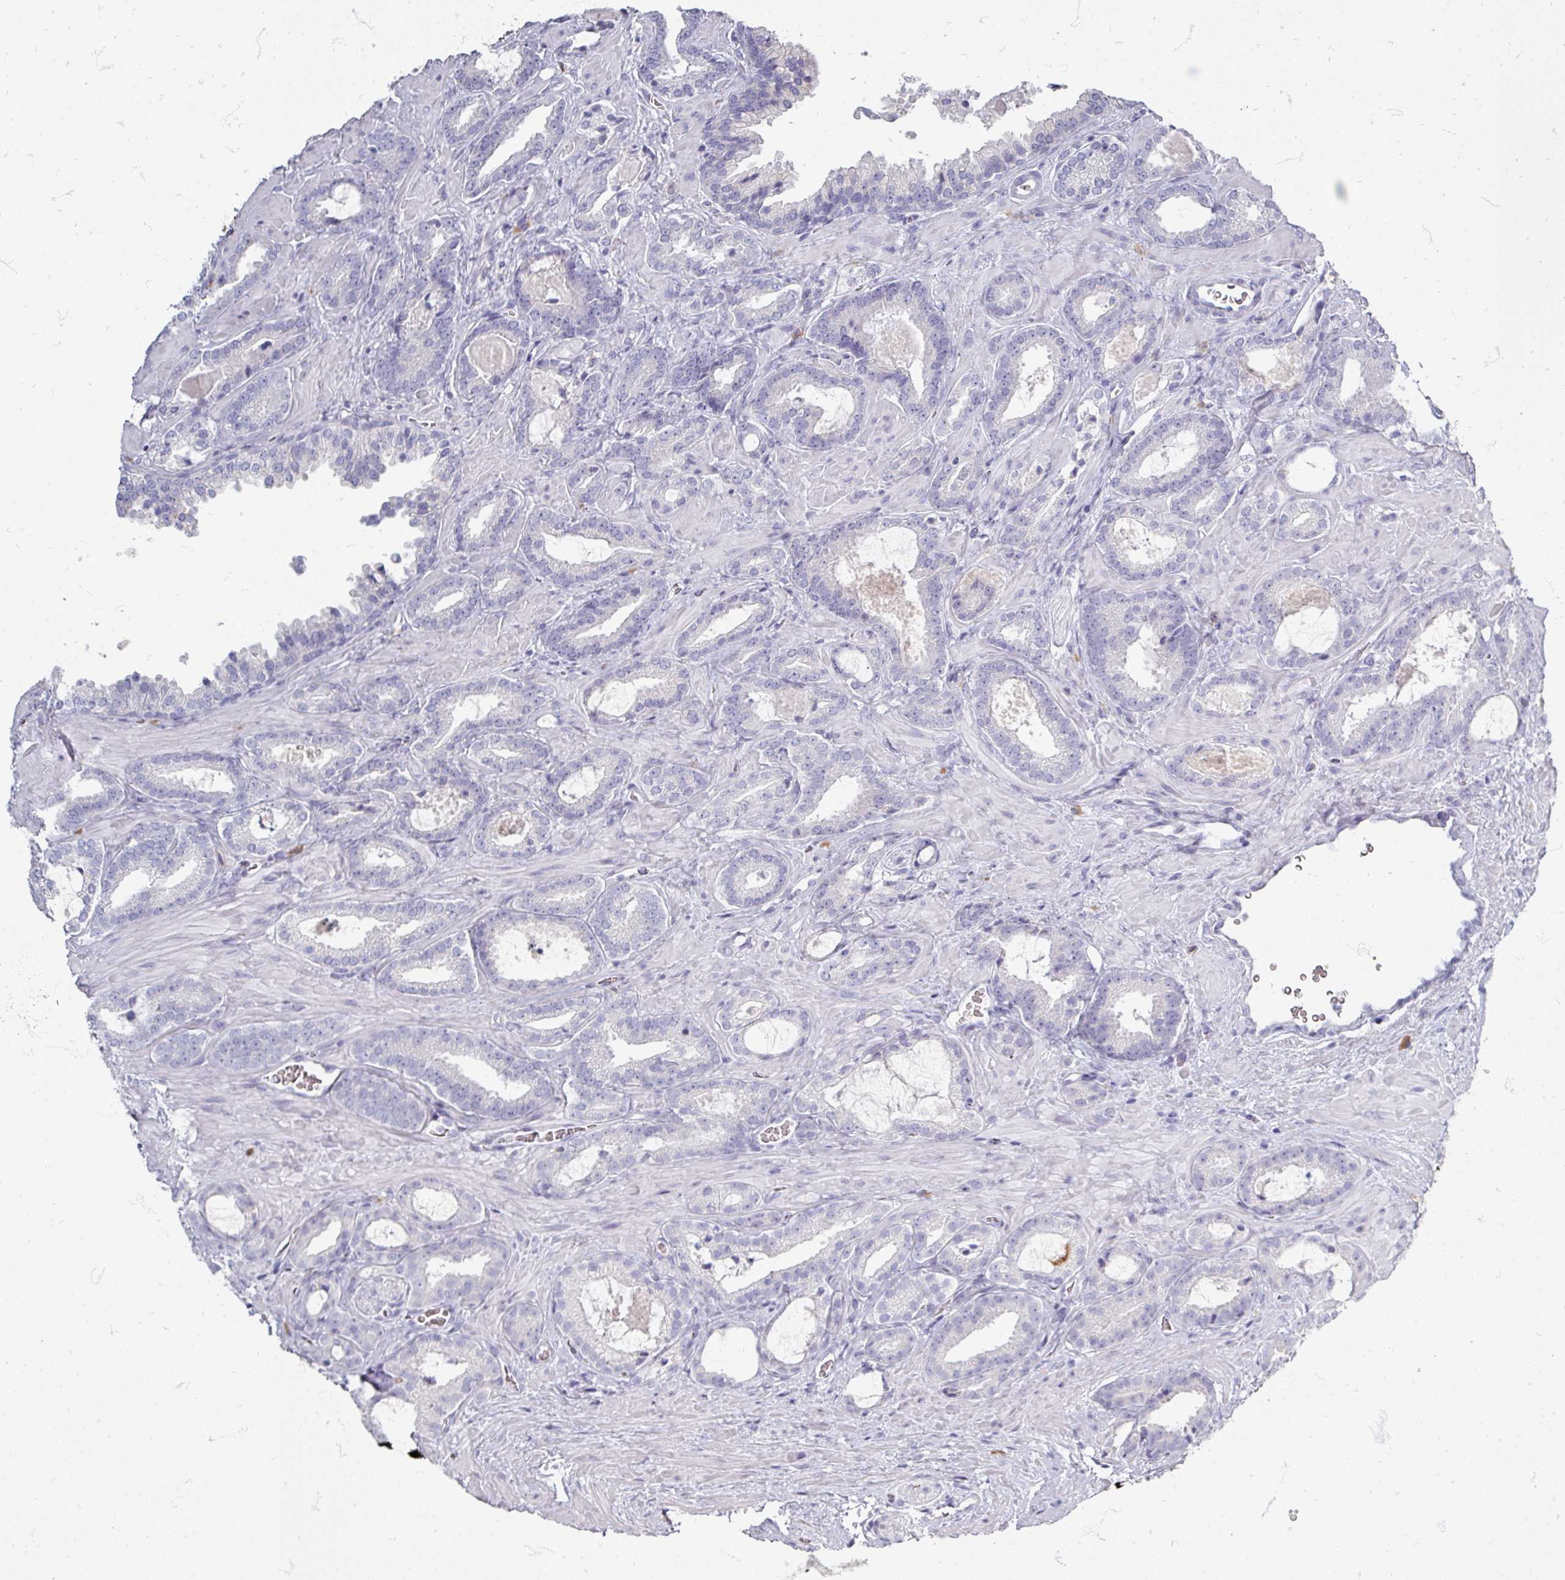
{"staining": {"intensity": "negative", "quantity": "none", "location": "none"}, "tissue": "prostate cancer", "cell_type": "Tumor cells", "image_type": "cancer", "snomed": [{"axis": "morphology", "description": "Adenocarcinoma, Low grade"}, {"axis": "topography", "description": "Prostate"}], "caption": "Immunohistochemical staining of human prostate adenocarcinoma (low-grade) shows no significant staining in tumor cells.", "gene": "ZNF878", "patient": {"sex": "male", "age": 62}}